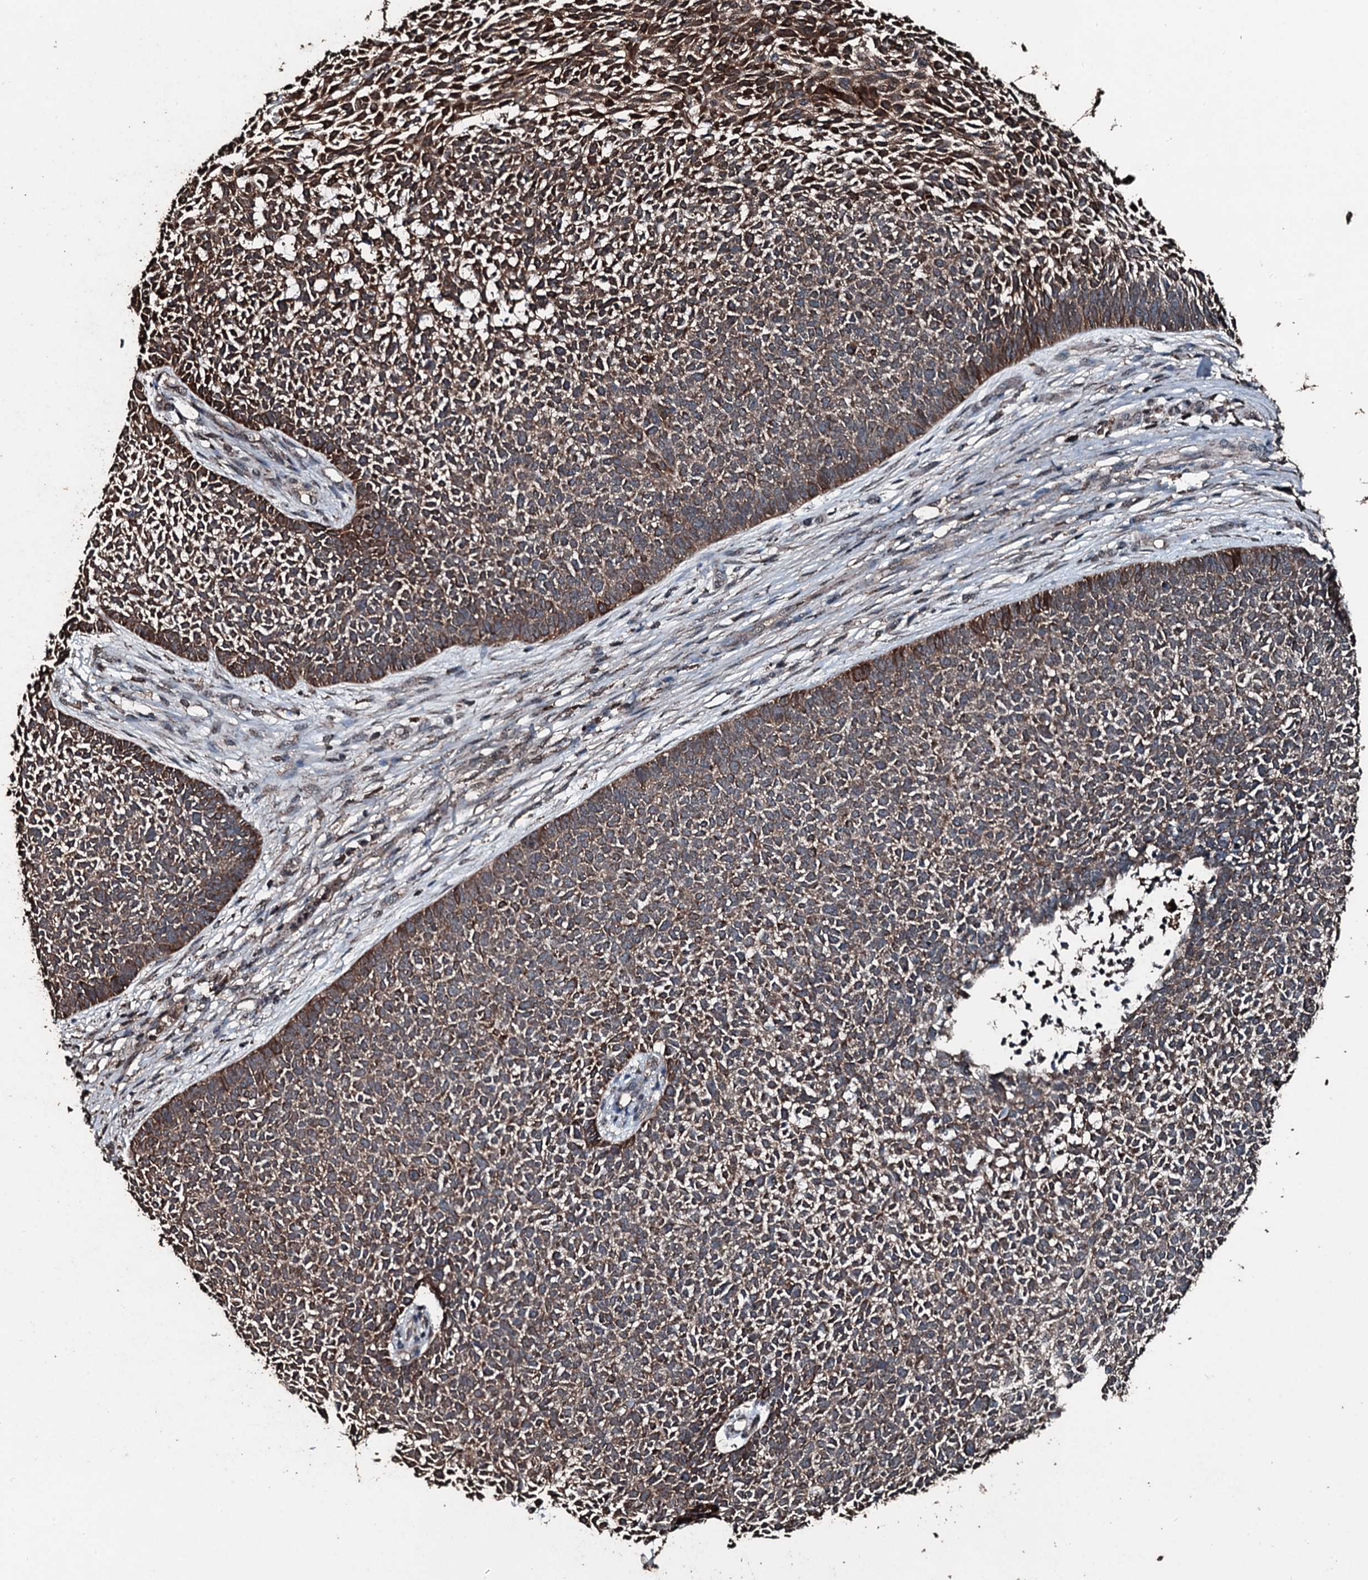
{"staining": {"intensity": "moderate", "quantity": ">75%", "location": "cytoplasmic/membranous"}, "tissue": "skin cancer", "cell_type": "Tumor cells", "image_type": "cancer", "snomed": [{"axis": "morphology", "description": "Basal cell carcinoma"}, {"axis": "topography", "description": "Skin"}], "caption": "A medium amount of moderate cytoplasmic/membranous expression is seen in about >75% of tumor cells in basal cell carcinoma (skin) tissue.", "gene": "FAAP24", "patient": {"sex": "female", "age": 84}}